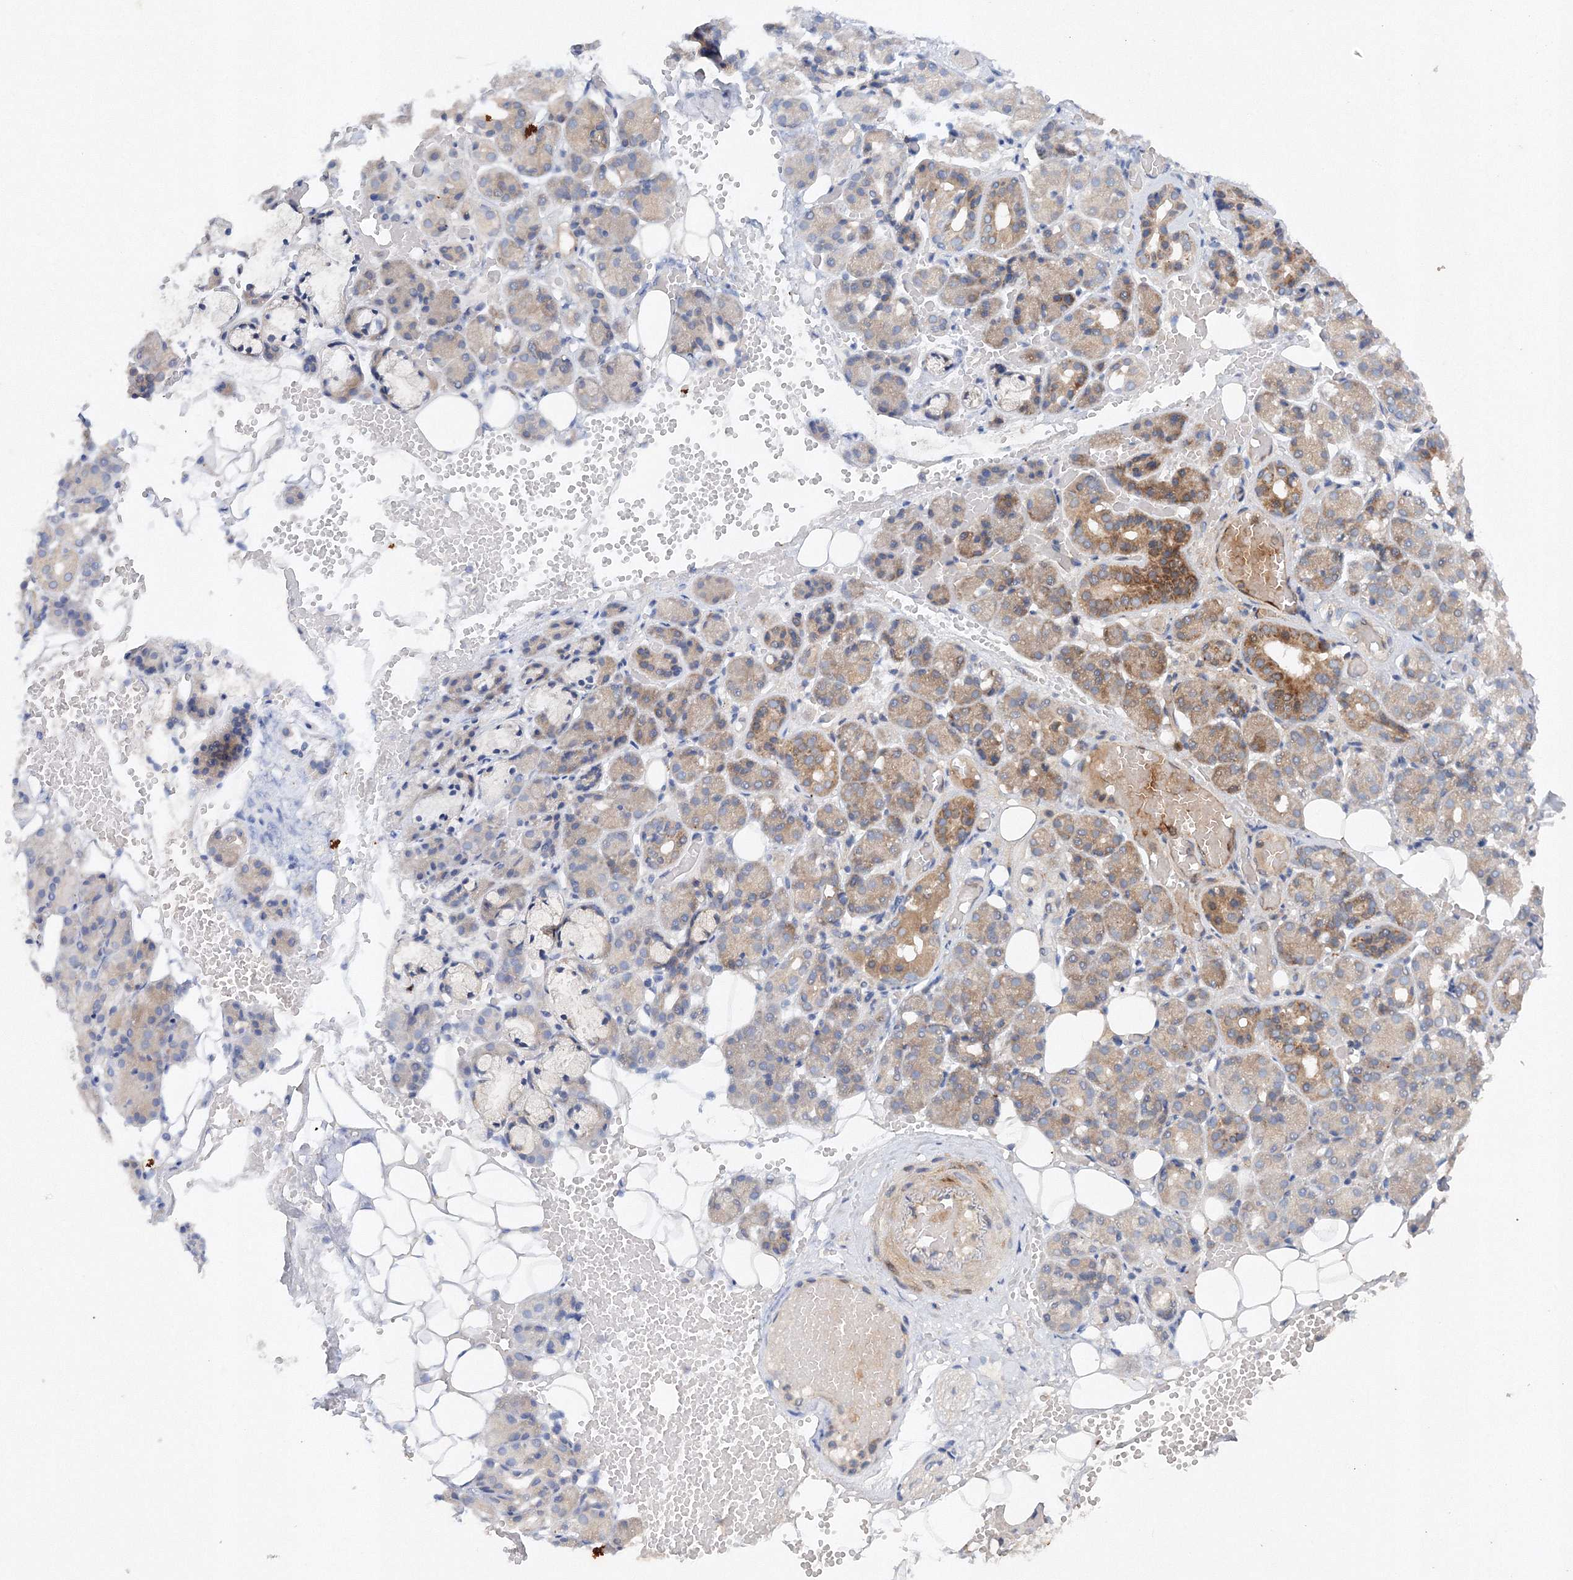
{"staining": {"intensity": "moderate", "quantity": "<25%", "location": "cytoplasmic/membranous"}, "tissue": "salivary gland", "cell_type": "Glandular cells", "image_type": "normal", "snomed": [{"axis": "morphology", "description": "Normal tissue, NOS"}, {"axis": "topography", "description": "Salivary gland"}], "caption": "IHC image of benign salivary gland stained for a protein (brown), which displays low levels of moderate cytoplasmic/membranous expression in approximately <25% of glandular cells.", "gene": "SLC36A1", "patient": {"sex": "male", "age": 63}}